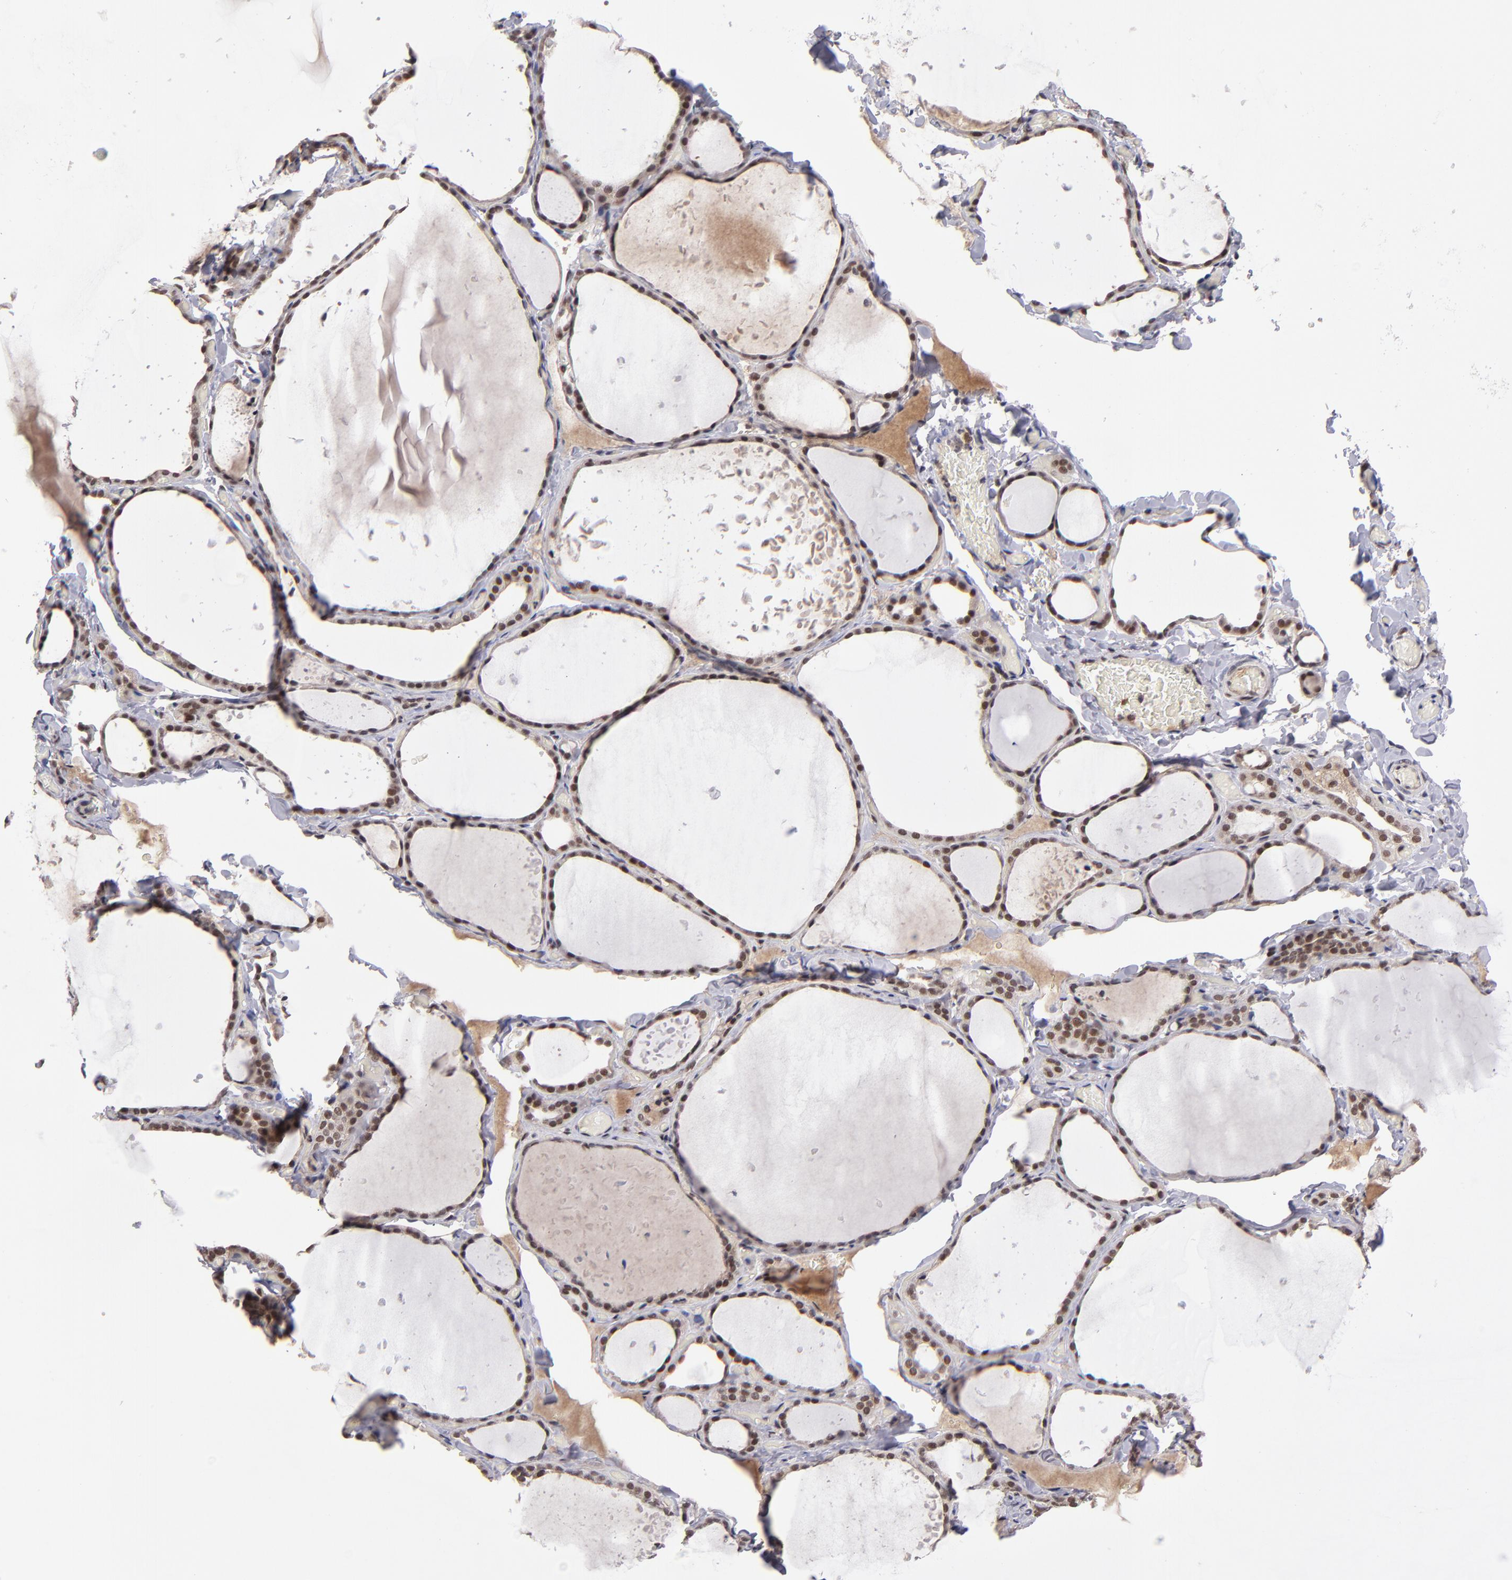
{"staining": {"intensity": "moderate", "quantity": ">75%", "location": "nuclear"}, "tissue": "thyroid gland", "cell_type": "Glandular cells", "image_type": "normal", "snomed": [{"axis": "morphology", "description": "Normal tissue, NOS"}, {"axis": "topography", "description": "Thyroid gland"}], "caption": "Immunohistochemical staining of normal human thyroid gland reveals moderate nuclear protein positivity in about >75% of glandular cells. (Stains: DAB in brown, nuclei in blue, Microscopy: brightfield microscopy at high magnification).", "gene": "EP300", "patient": {"sex": "female", "age": 22}}